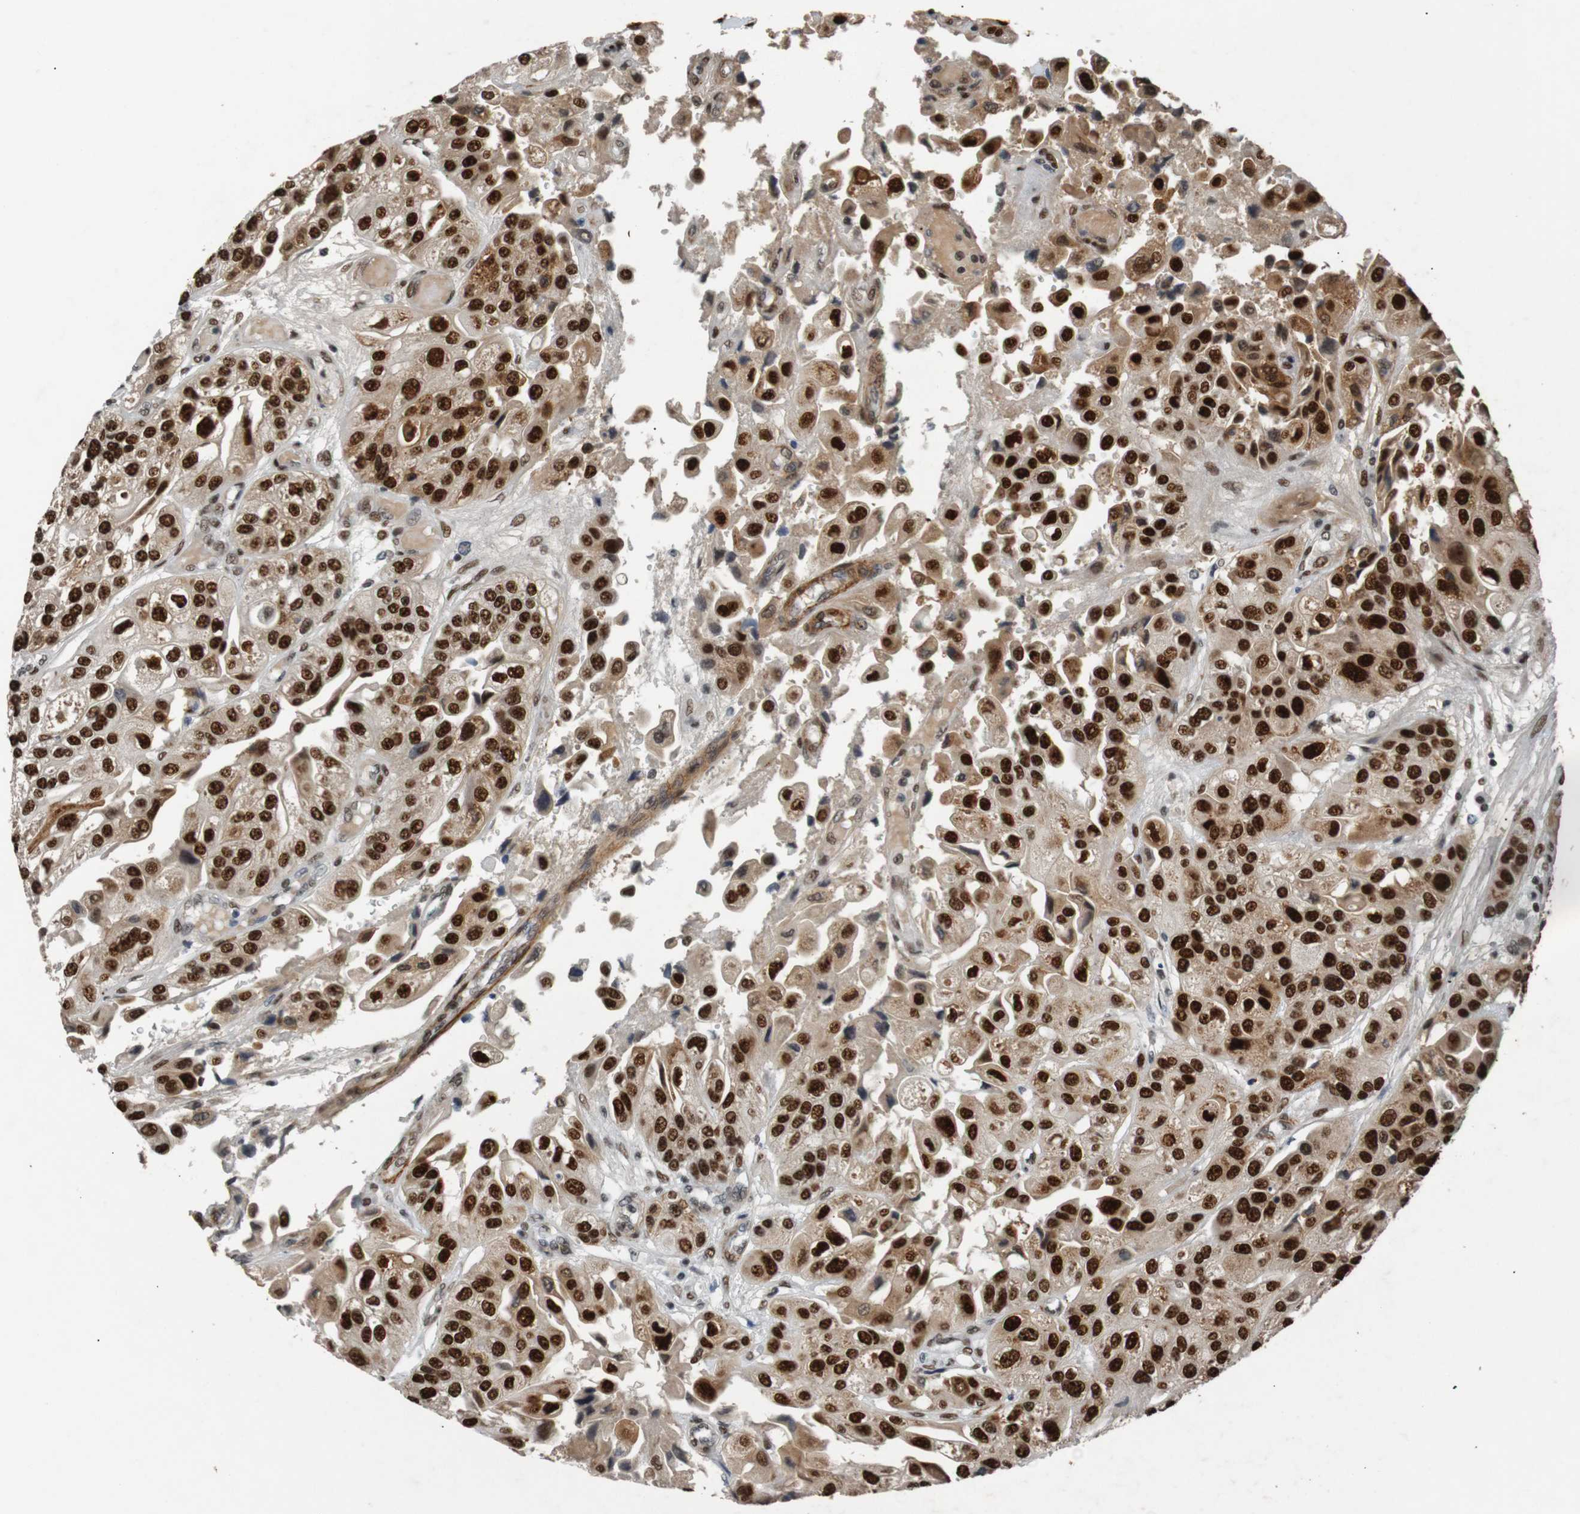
{"staining": {"intensity": "strong", "quantity": ">75%", "location": "cytoplasmic/membranous,nuclear"}, "tissue": "urothelial cancer", "cell_type": "Tumor cells", "image_type": "cancer", "snomed": [{"axis": "morphology", "description": "Urothelial carcinoma, High grade"}, {"axis": "topography", "description": "Urinary bladder"}], "caption": "Brown immunohistochemical staining in human urothelial cancer exhibits strong cytoplasmic/membranous and nuclear staining in about >75% of tumor cells. Nuclei are stained in blue.", "gene": "HEXIM1", "patient": {"sex": "female", "age": 64}}